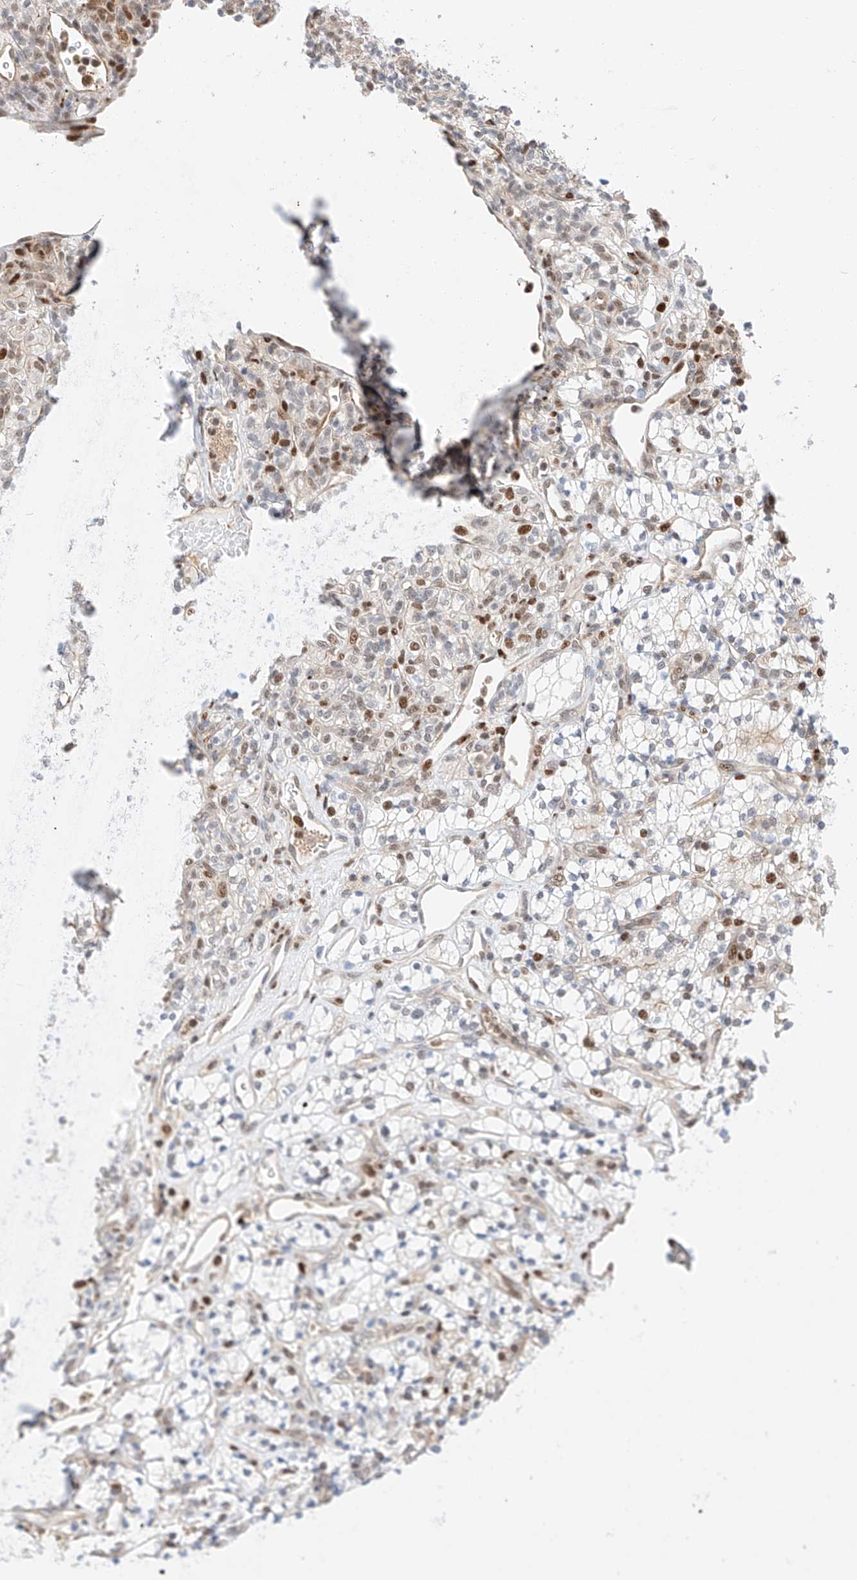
{"staining": {"intensity": "negative", "quantity": "none", "location": "none"}, "tissue": "renal cancer", "cell_type": "Tumor cells", "image_type": "cancer", "snomed": [{"axis": "morphology", "description": "Adenocarcinoma, NOS"}, {"axis": "topography", "description": "Kidney"}], "caption": "A high-resolution photomicrograph shows IHC staining of renal adenocarcinoma, which shows no significant positivity in tumor cells.", "gene": "HDAC9", "patient": {"sex": "male", "age": 77}}